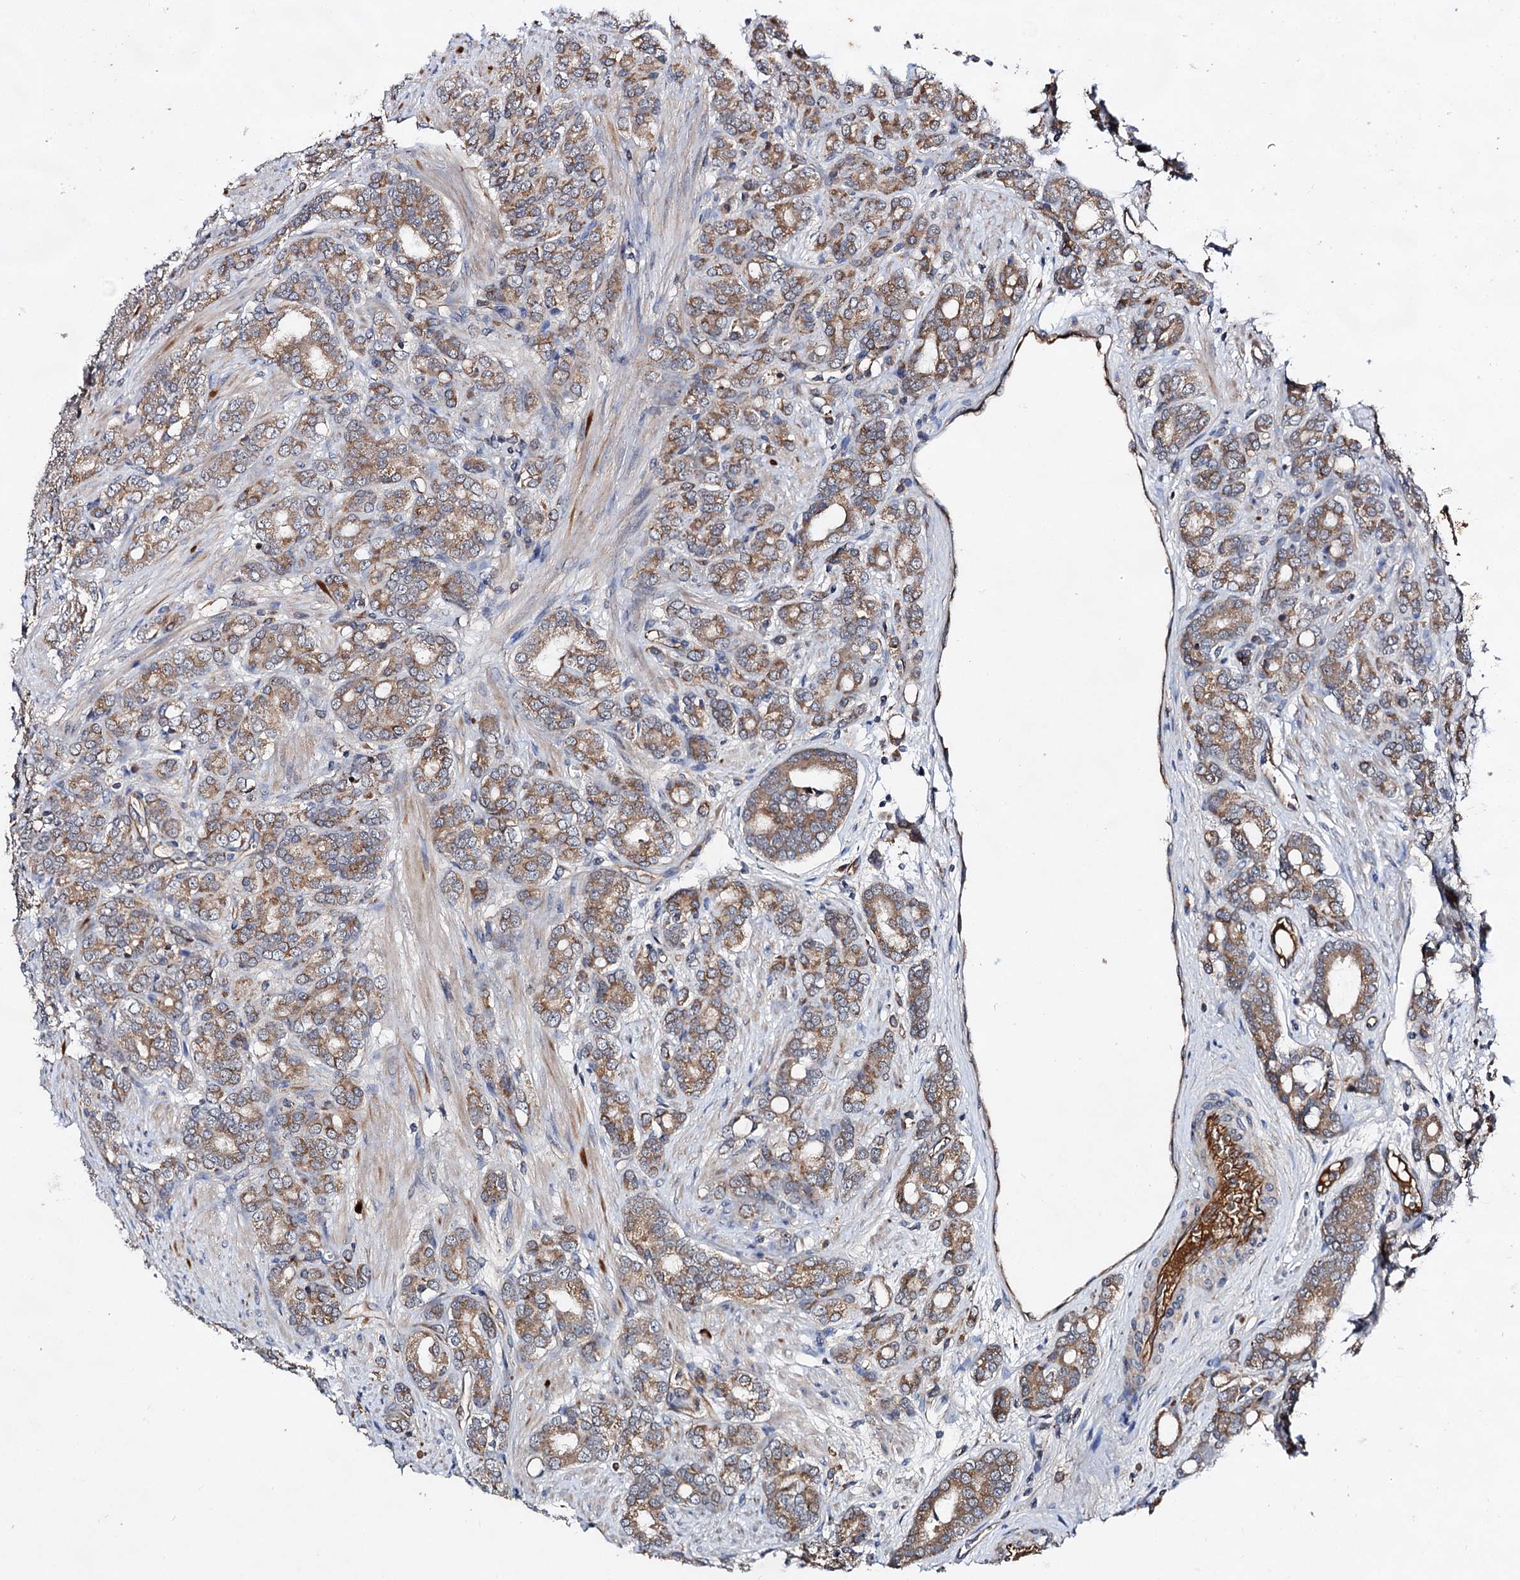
{"staining": {"intensity": "moderate", "quantity": ">75%", "location": "cytoplasmic/membranous"}, "tissue": "prostate cancer", "cell_type": "Tumor cells", "image_type": "cancer", "snomed": [{"axis": "morphology", "description": "Adenocarcinoma, High grade"}, {"axis": "topography", "description": "Prostate"}], "caption": "Immunohistochemistry (IHC) of human high-grade adenocarcinoma (prostate) reveals medium levels of moderate cytoplasmic/membranous positivity in approximately >75% of tumor cells.", "gene": "TEX9", "patient": {"sex": "male", "age": 62}}